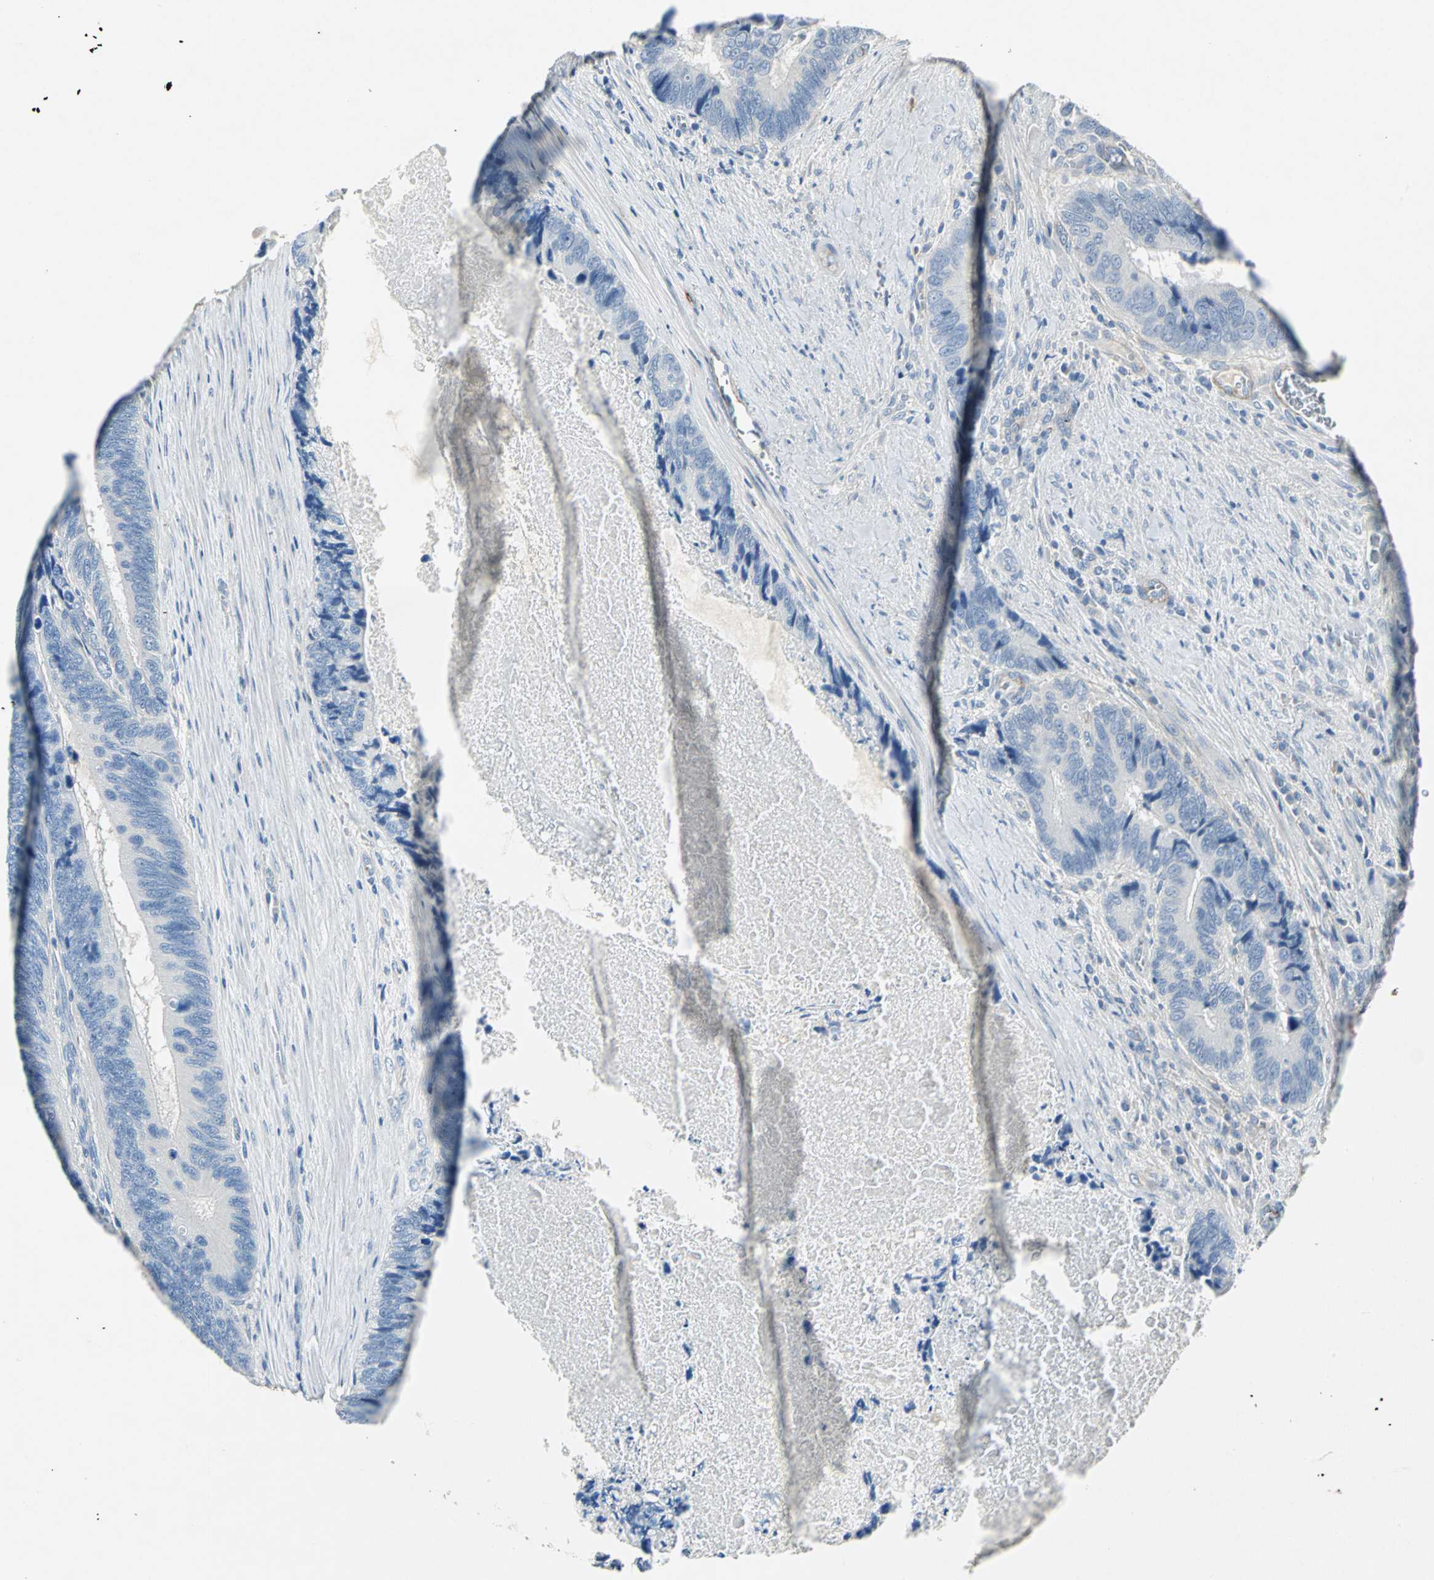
{"staining": {"intensity": "negative", "quantity": "none", "location": "none"}, "tissue": "colorectal cancer", "cell_type": "Tumor cells", "image_type": "cancer", "snomed": [{"axis": "morphology", "description": "Adenocarcinoma, NOS"}, {"axis": "topography", "description": "Colon"}], "caption": "Immunohistochemistry histopathology image of neoplastic tissue: human colorectal cancer stained with DAB (3,3'-diaminobenzidine) displays no significant protein positivity in tumor cells.", "gene": "EFNB3", "patient": {"sex": "male", "age": 72}}